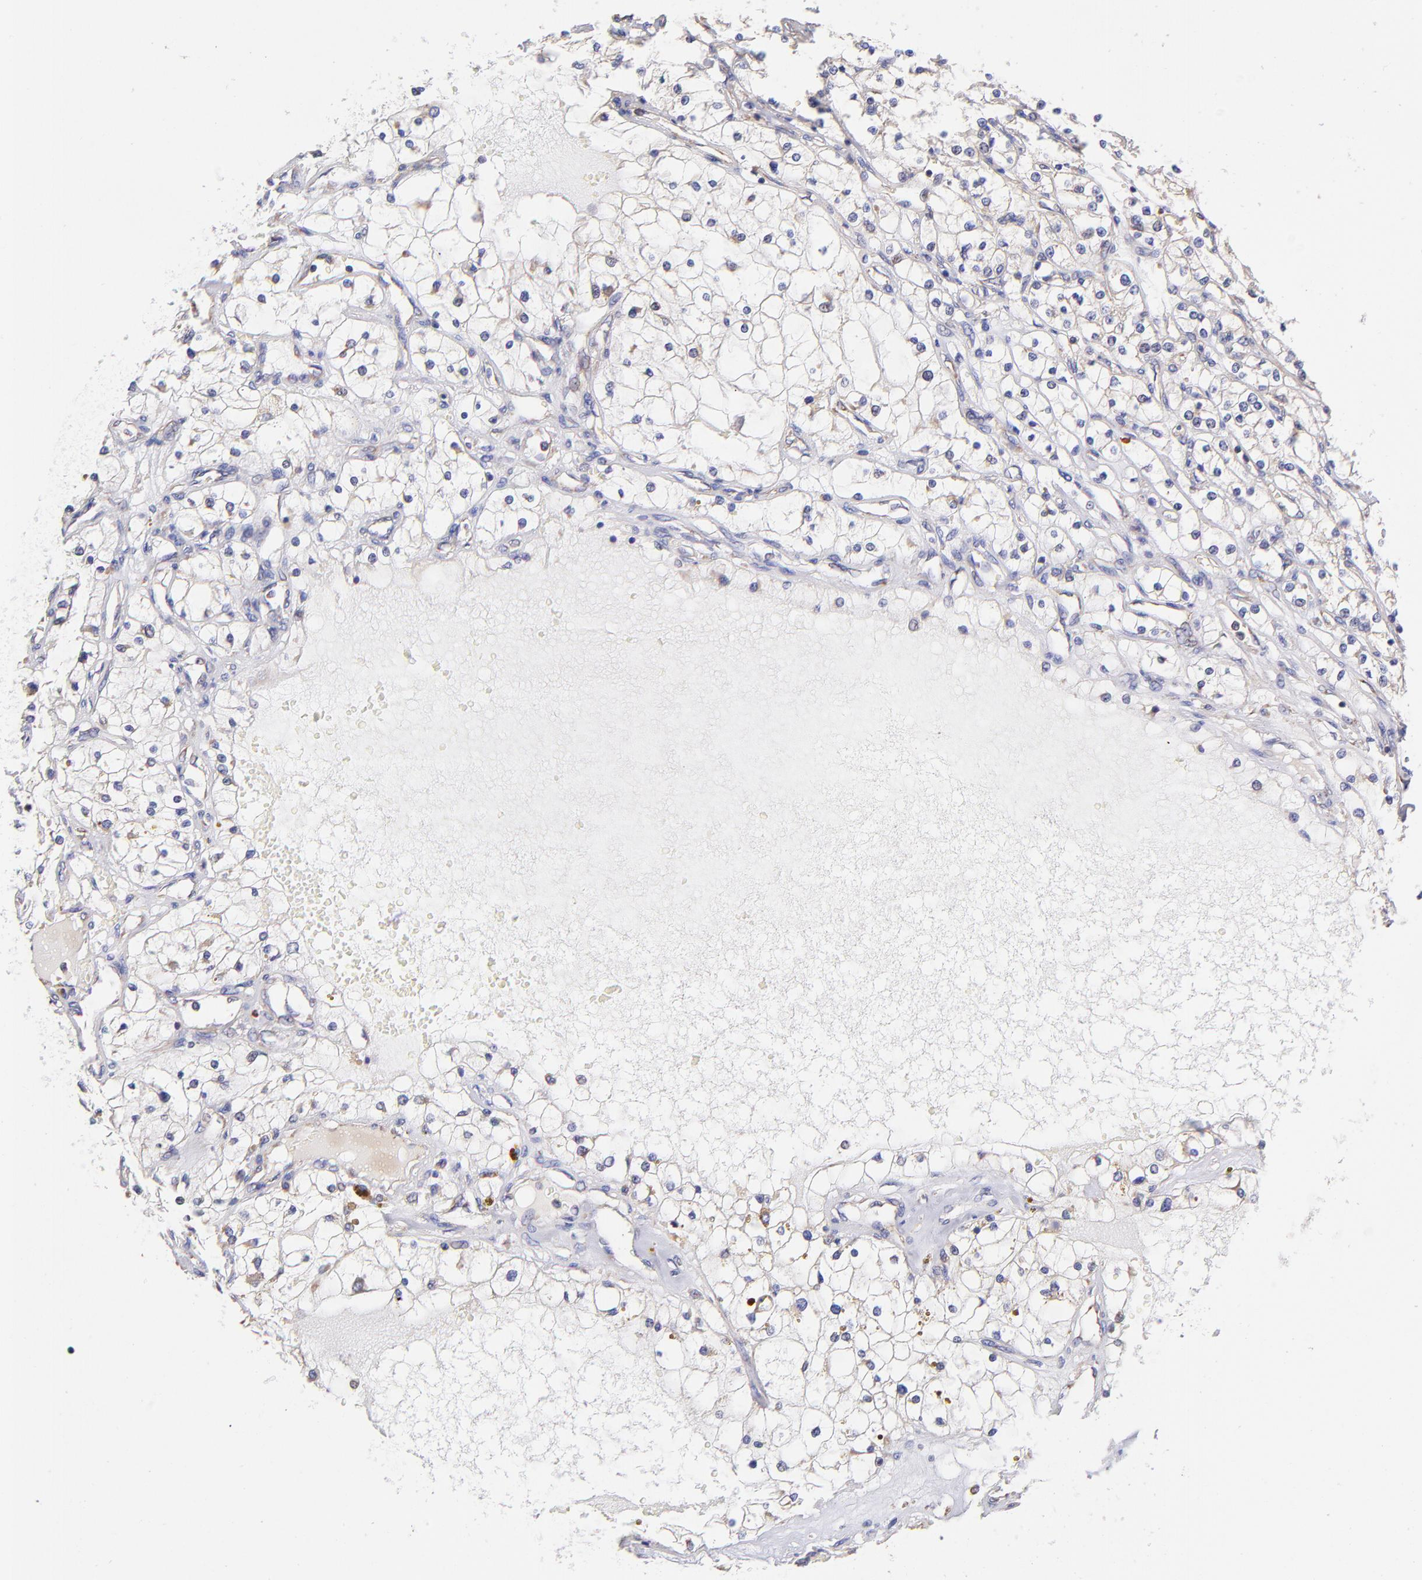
{"staining": {"intensity": "negative", "quantity": "none", "location": "none"}, "tissue": "renal cancer", "cell_type": "Tumor cells", "image_type": "cancer", "snomed": [{"axis": "morphology", "description": "Adenocarcinoma, NOS"}, {"axis": "topography", "description": "Kidney"}], "caption": "Immunohistochemistry (IHC) micrograph of neoplastic tissue: human renal adenocarcinoma stained with DAB exhibits no significant protein positivity in tumor cells.", "gene": "PREX1", "patient": {"sex": "male", "age": 61}}